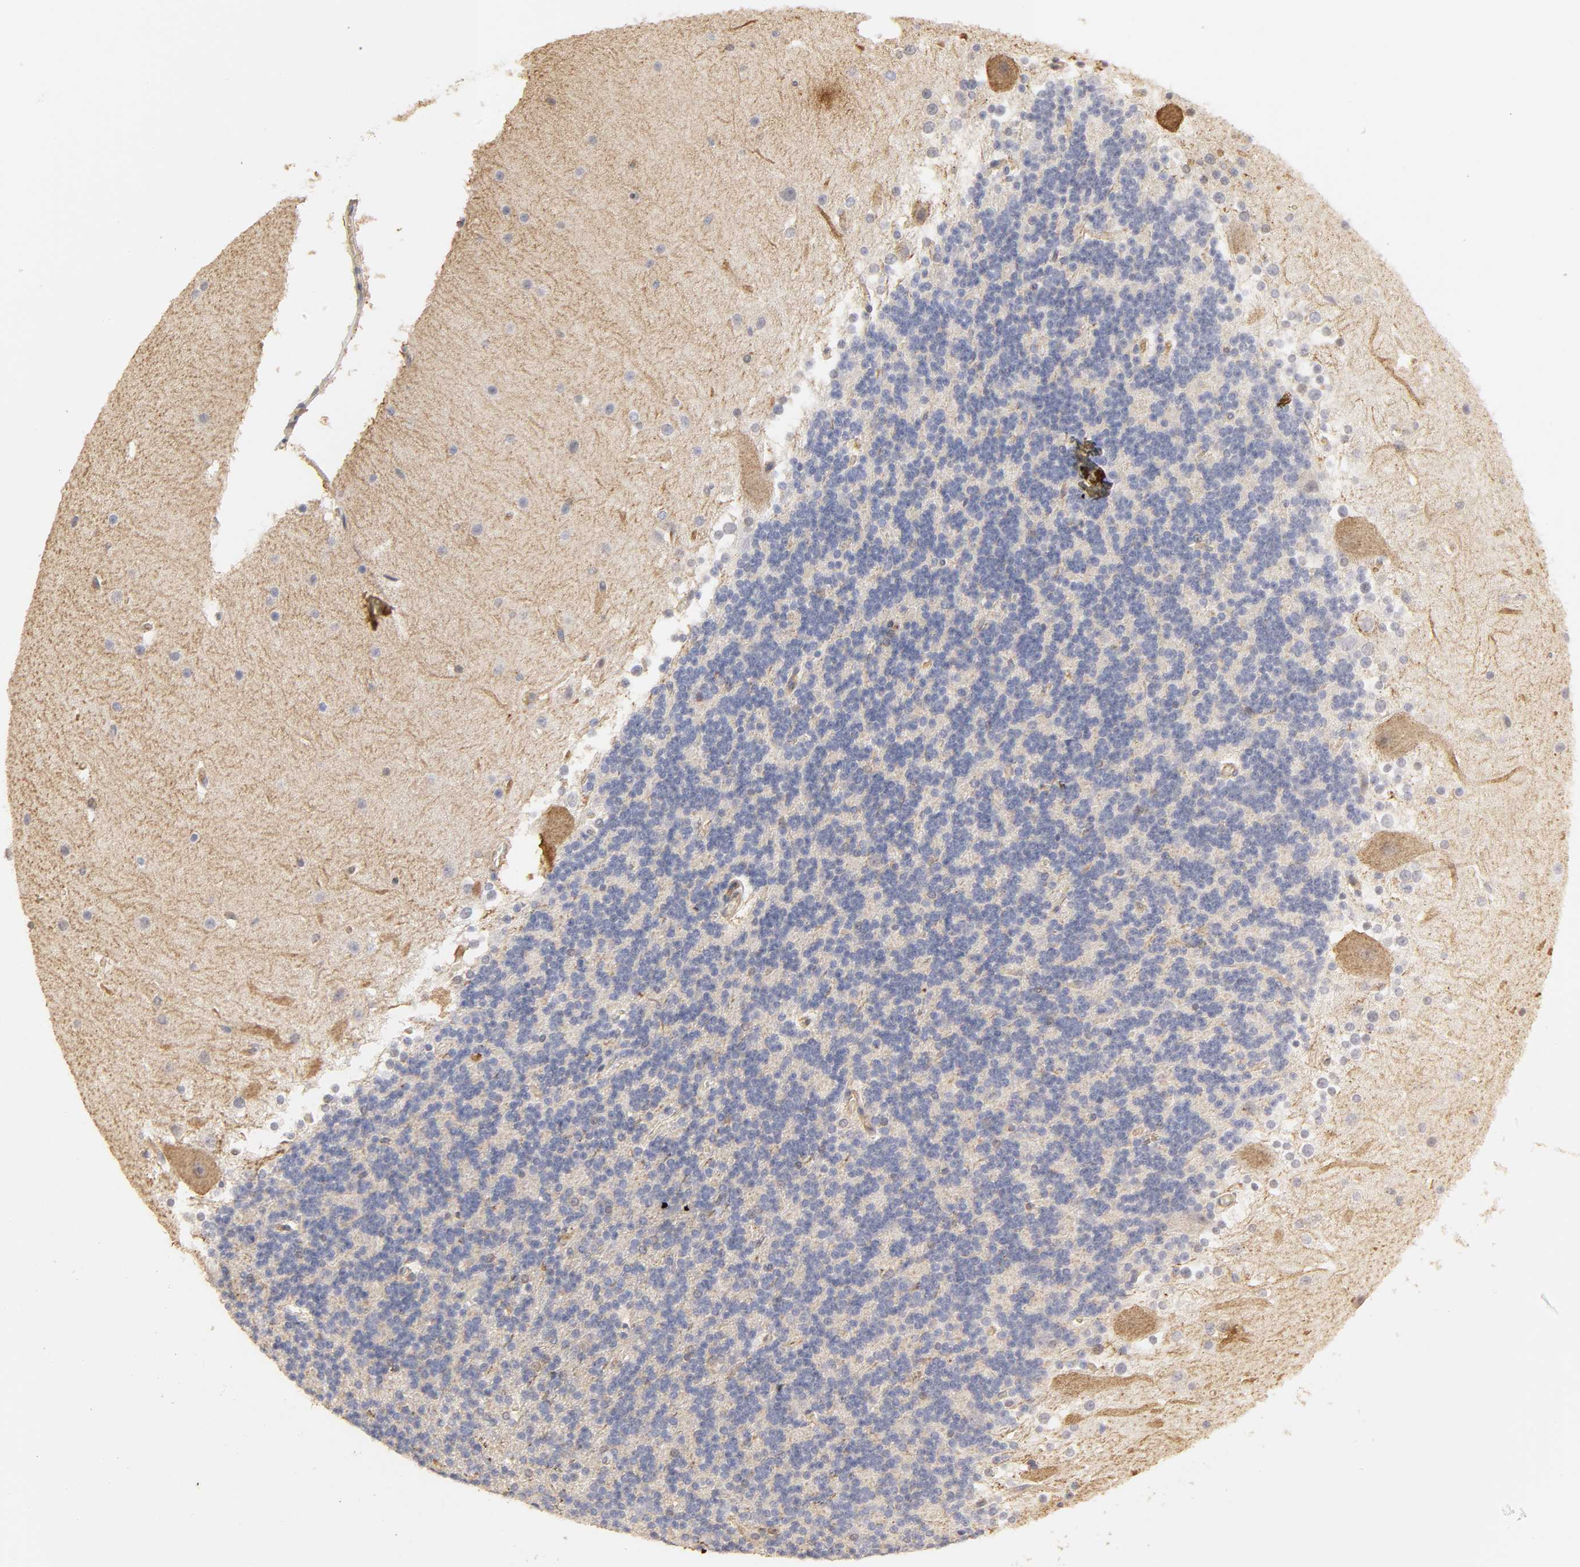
{"staining": {"intensity": "negative", "quantity": "none", "location": "none"}, "tissue": "cerebellum", "cell_type": "Cells in granular layer", "image_type": "normal", "snomed": [{"axis": "morphology", "description": "Normal tissue, NOS"}, {"axis": "topography", "description": "Cerebellum"}], "caption": "This is an IHC histopathology image of normal cerebellum. There is no staining in cells in granular layer.", "gene": "SH3GLB1", "patient": {"sex": "female", "age": 19}}